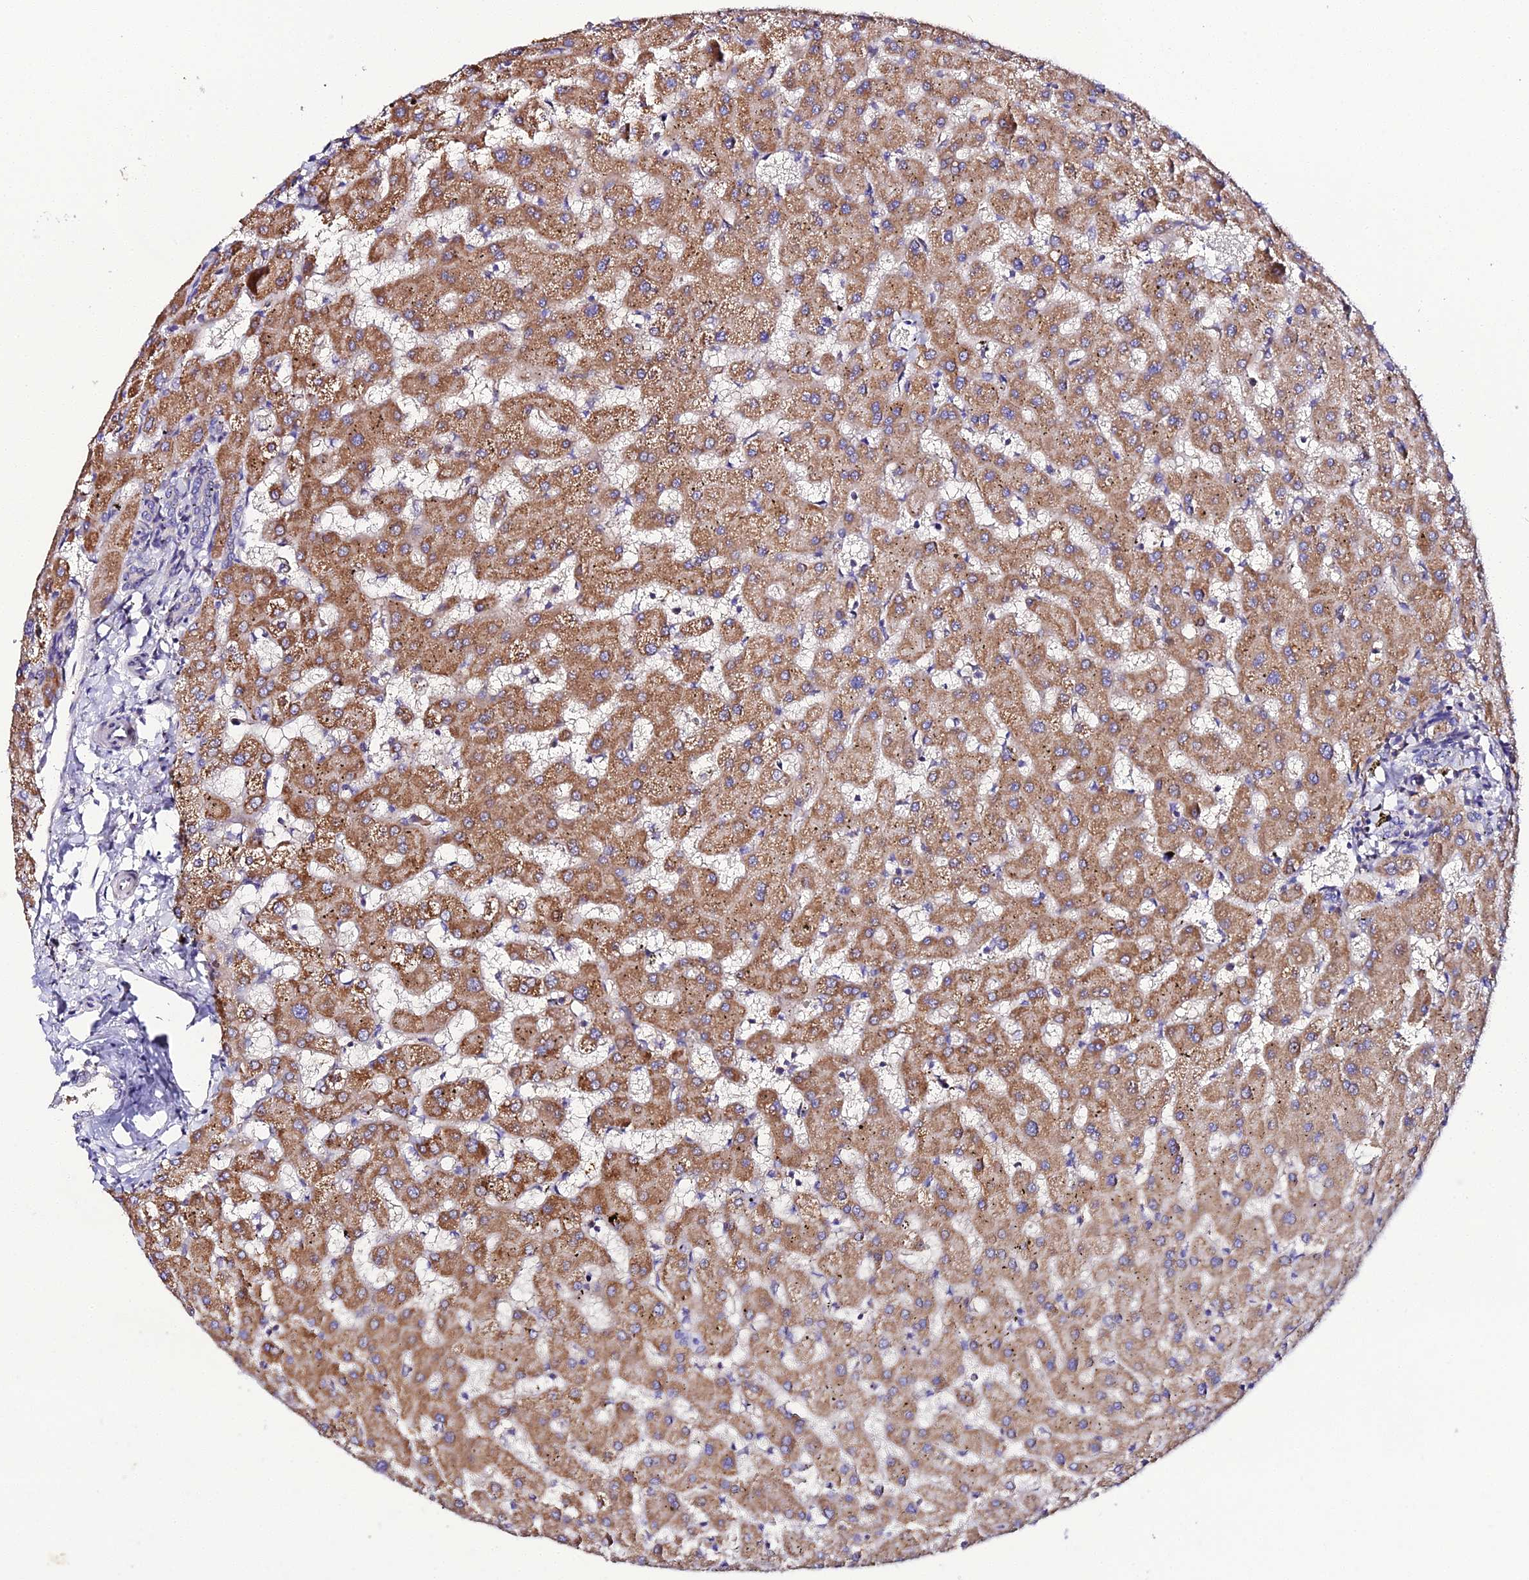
{"staining": {"intensity": "negative", "quantity": "none", "location": "none"}, "tissue": "liver", "cell_type": "Cholangiocytes", "image_type": "normal", "snomed": [{"axis": "morphology", "description": "Normal tissue, NOS"}, {"axis": "topography", "description": "Liver"}], "caption": "Human liver stained for a protein using immunohistochemistry demonstrates no staining in cholangiocytes.", "gene": "SCX", "patient": {"sex": "female", "age": 63}}